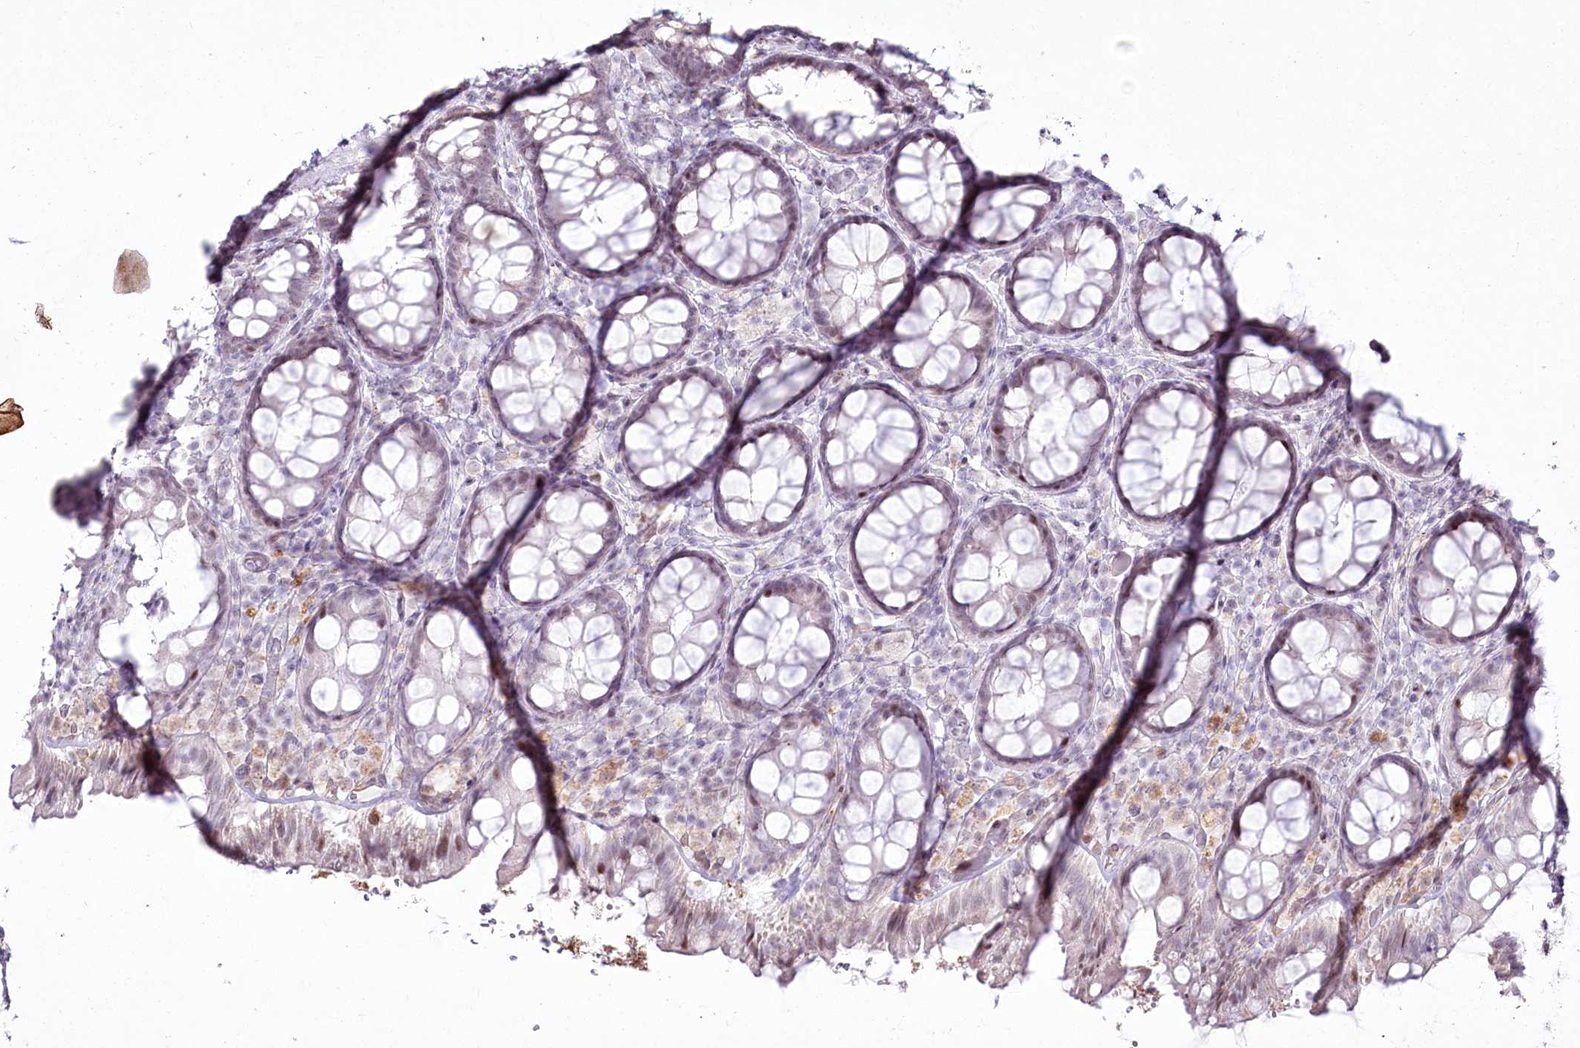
{"staining": {"intensity": "moderate", "quantity": "25%-75%", "location": "nuclear"}, "tissue": "rectum", "cell_type": "Glandular cells", "image_type": "normal", "snomed": [{"axis": "morphology", "description": "Normal tissue, NOS"}, {"axis": "topography", "description": "Rectum"}], "caption": "Normal rectum shows moderate nuclear staining in about 25%-75% of glandular cells, visualized by immunohistochemistry. The staining was performed using DAB, with brown indicating positive protein expression. Nuclei are stained blue with hematoxylin.", "gene": "YBX3", "patient": {"sex": "male", "age": 83}}